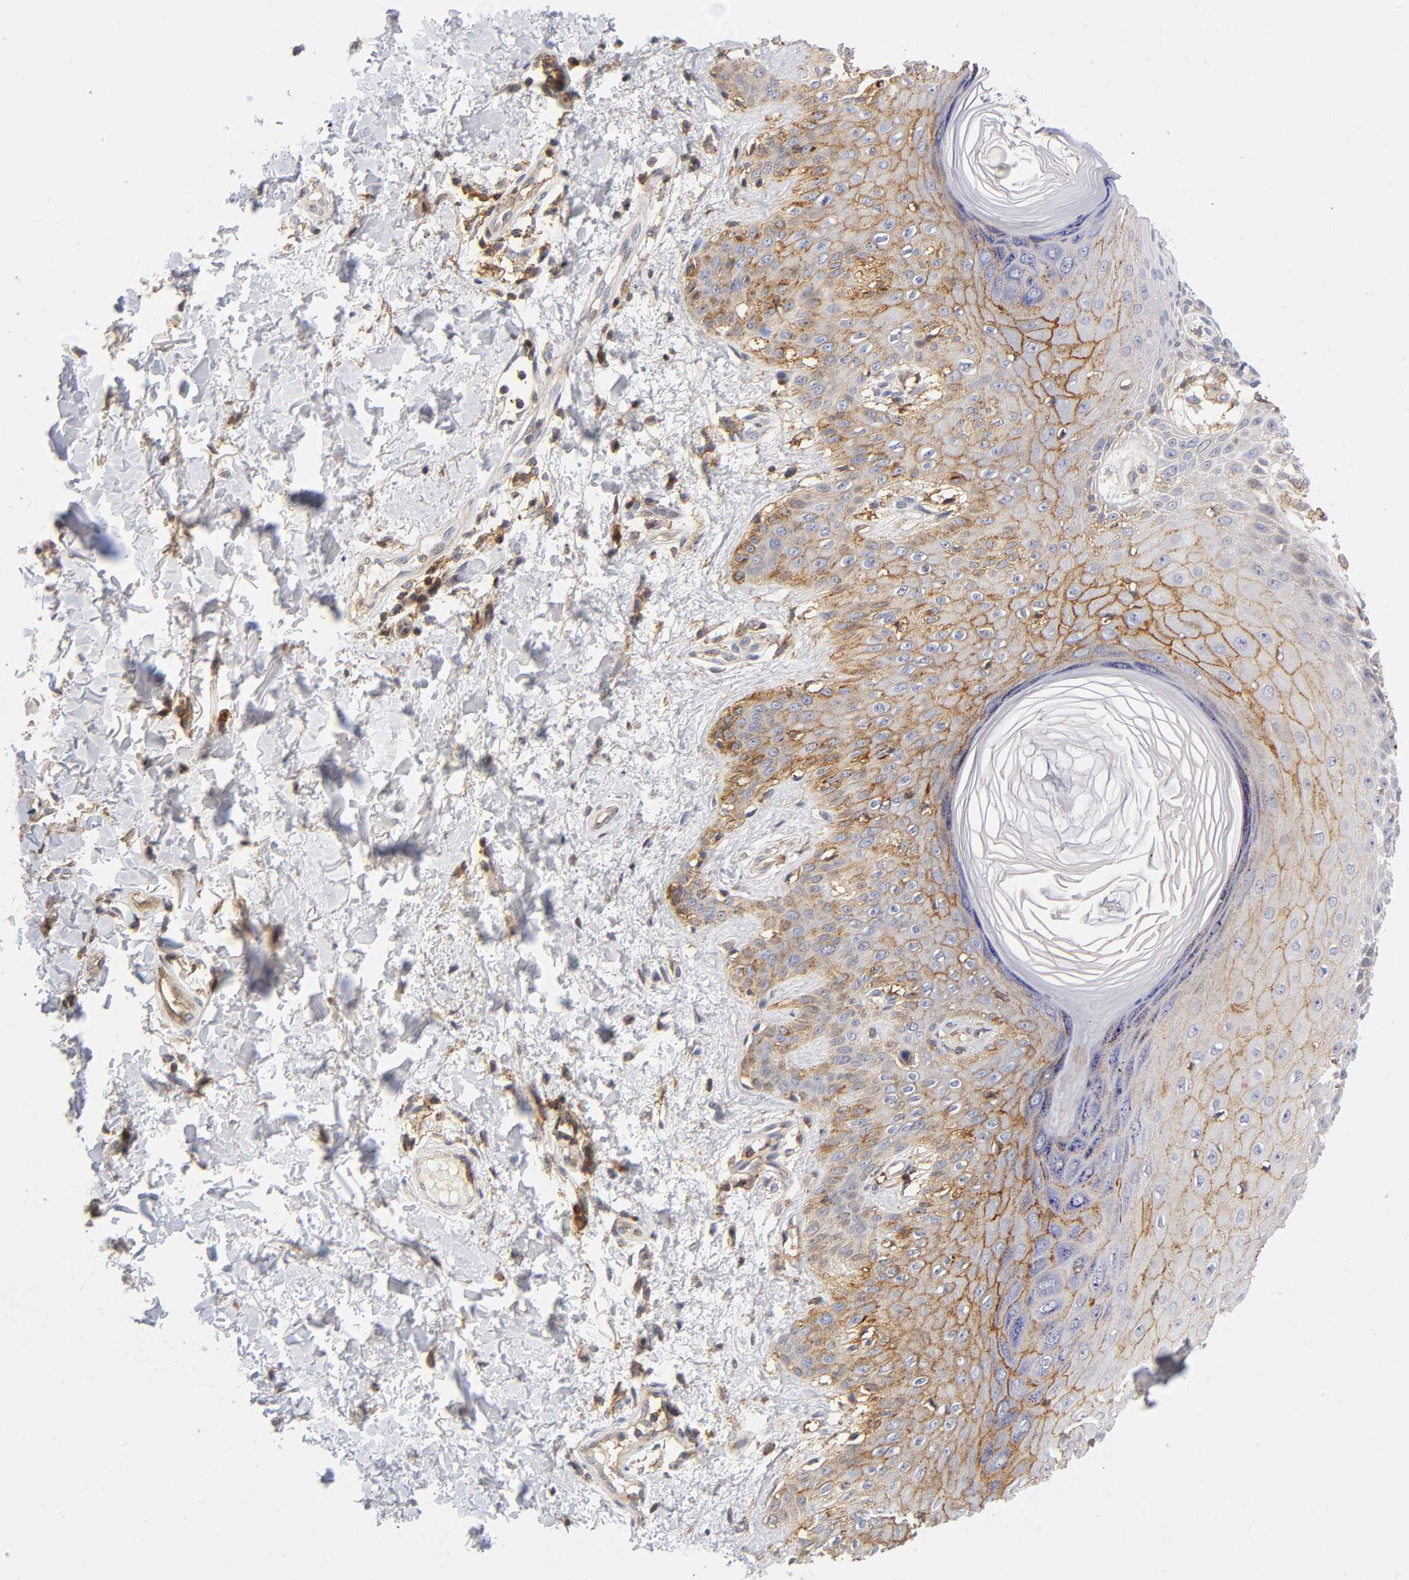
{"staining": {"intensity": "moderate", "quantity": "25%-75%", "location": "cytoplasmic/membranous"}, "tissue": "skin cancer", "cell_type": "Tumor cells", "image_type": "cancer", "snomed": [{"axis": "morphology", "description": "Basal cell carcinoma"}, {"axis": "topography", "description": "Skin"}], "caption": "Skin basal cell carcinoma stained for a protein exhibits moderate cytoplasmic/membranous positivity in tumor cells. The staining is performed using DAB brown chromogen to label protein expression. The nuclei are counter-stained blue using hematoxylin.", "gene": "ANXA7", "patient": {"sex": "male", "age": 67}}